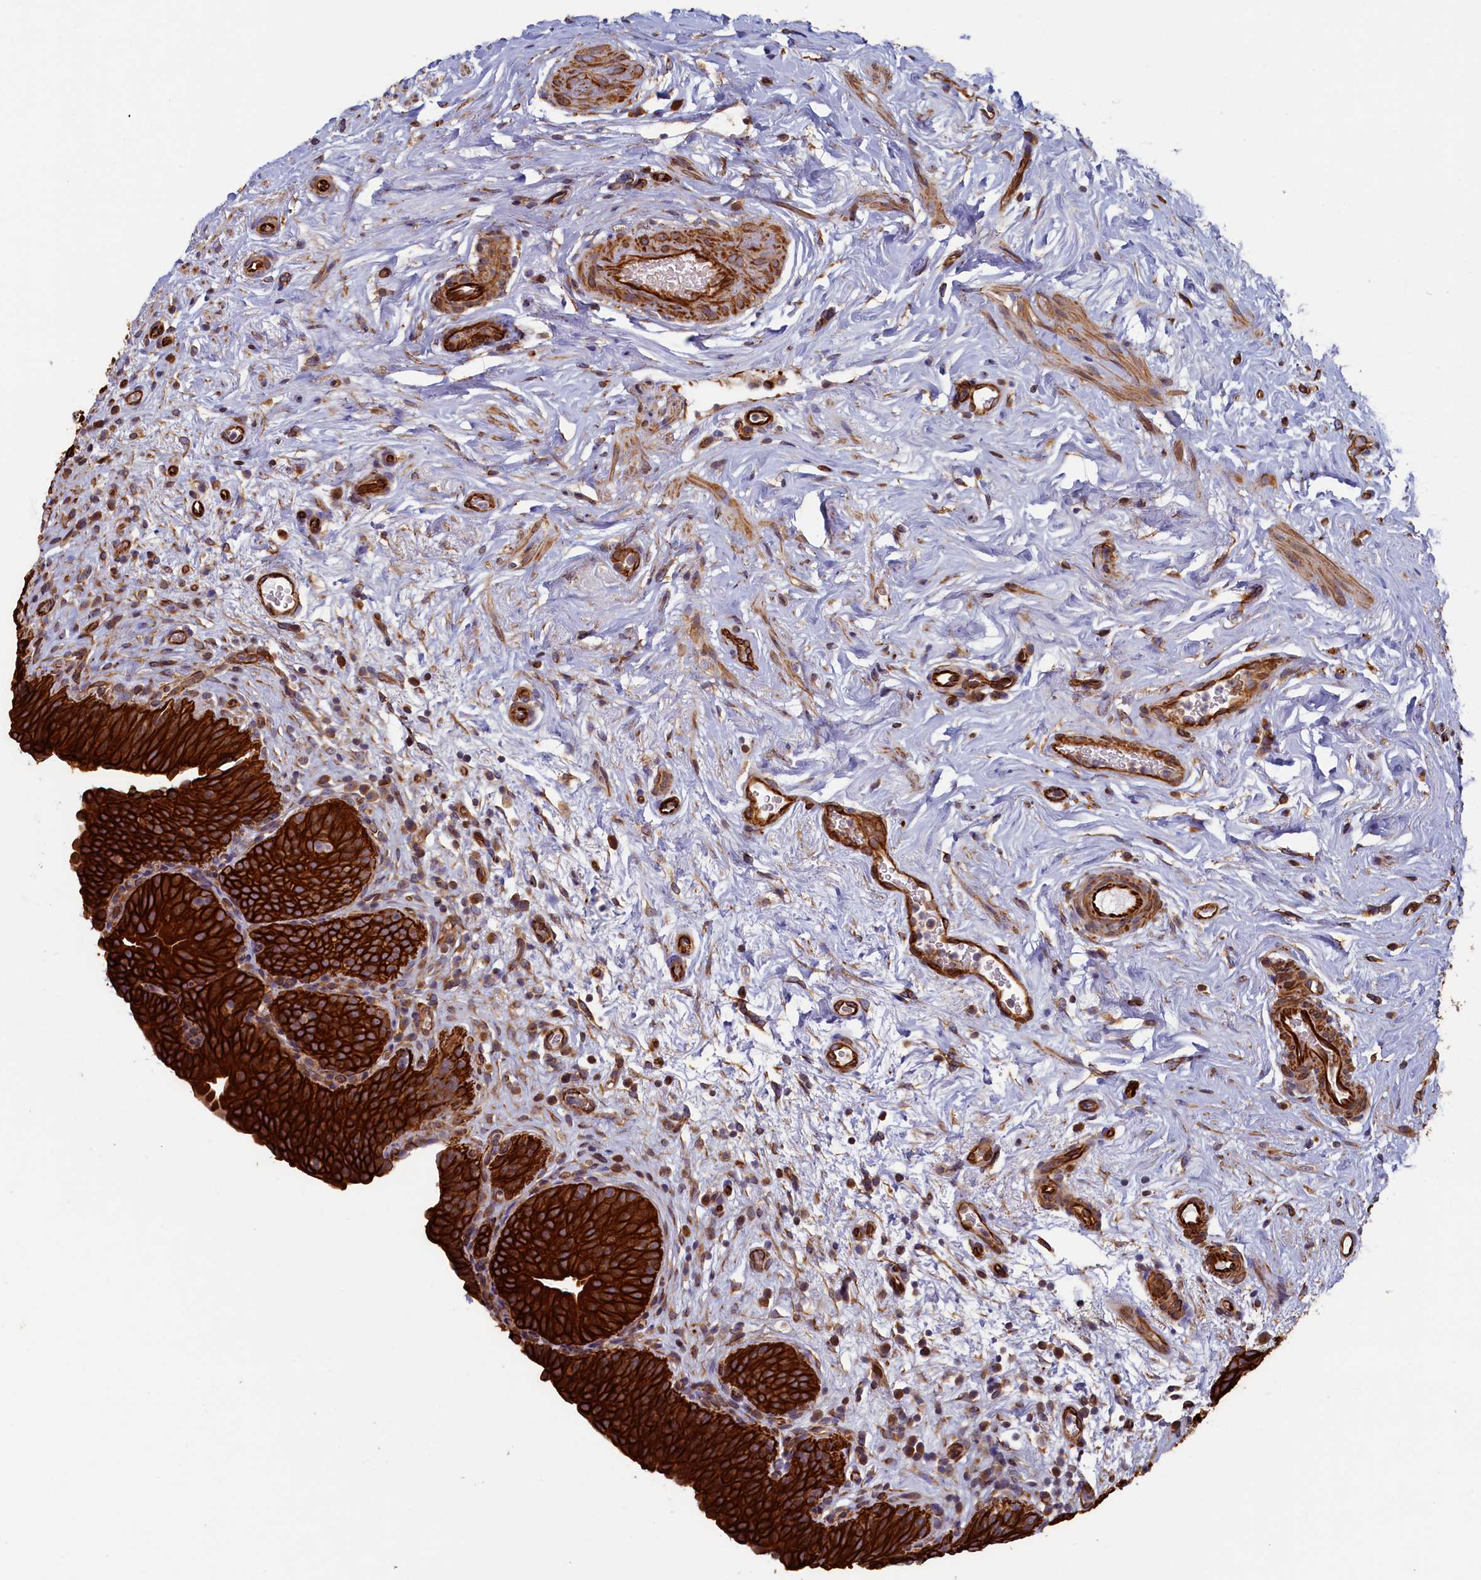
{"staining": {"intensity": "strong", "quantity": ">75%", "location": "cytoplasmic/membranous"}, "tissue": "urinary bladder", "cell_type": "Urothelial cells", "image_type": "normal", "snomed": [{"axis": "morphology", "description": "Normal tissue, NOS"}, {"axis": "topography", "description": "Urinary bladder"}], "caption": "A brown stain shows strong cytoplasmic/membranous positivity of a protein in urothelial cells of normal human urinary bladder. Nuclei are stained in blue.", "gene": "LRRC57", "patient": {"sex": "male", "age": 83}}